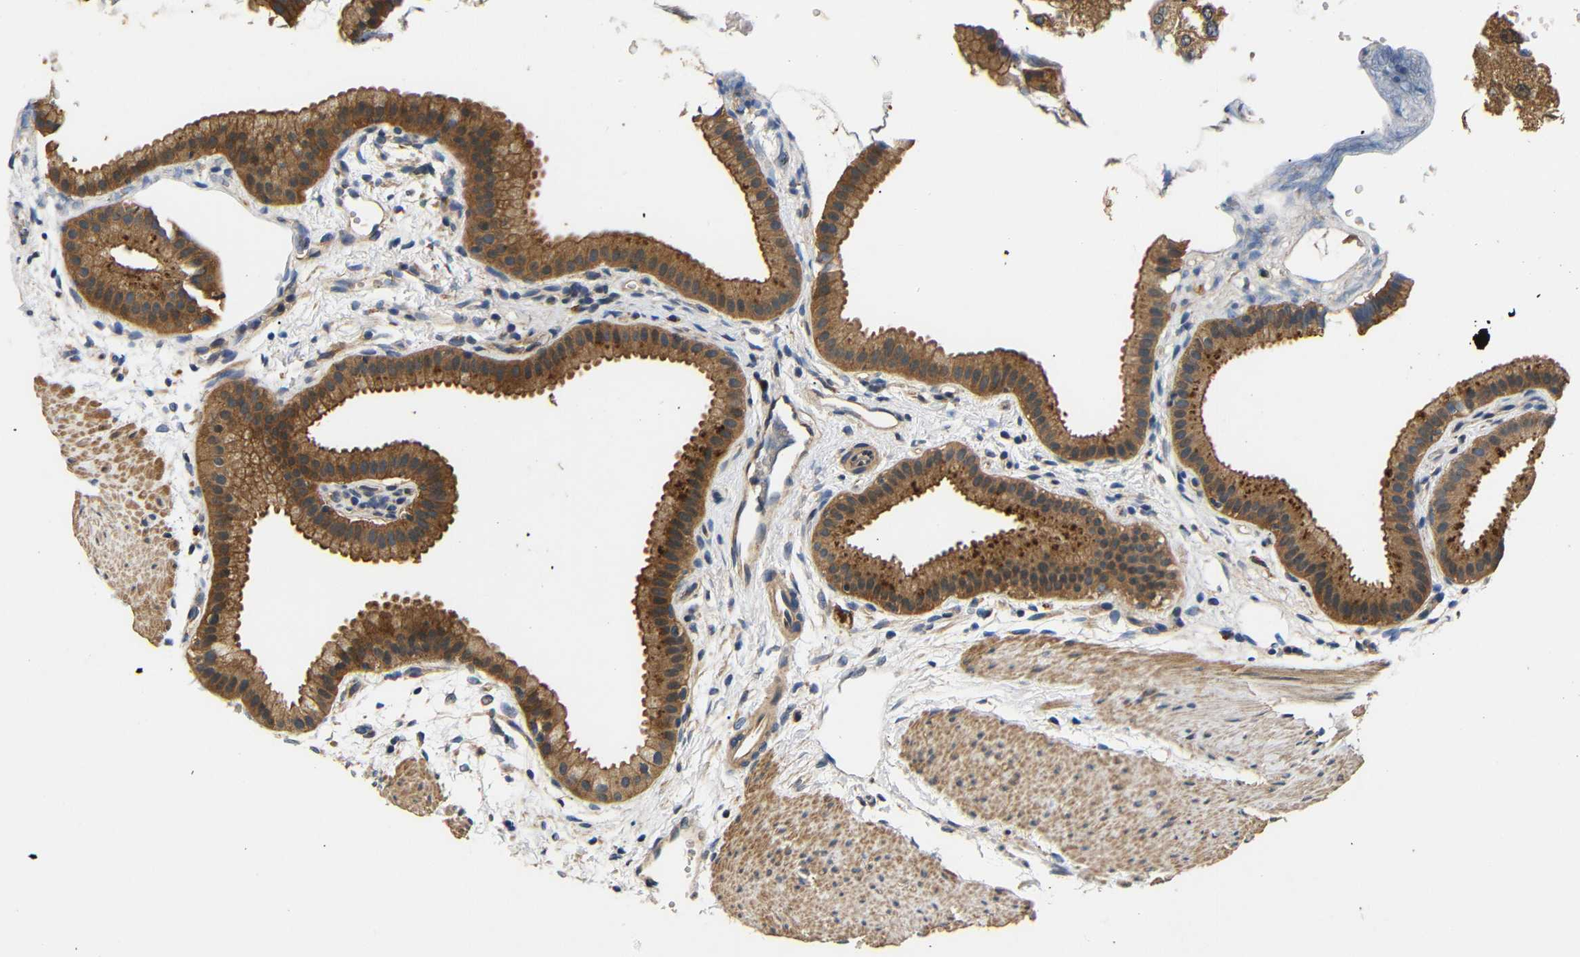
{"staining": {"intensity": "strong", "quantity": ">75%", "location": "cytoplasmic/membranous"}, "tissue": "gallbladder", "cell_type": "Glandular cells", "image_type": "normal", "snomed": [{"axis": "morphology", "description": "Normal tissue, NOS"}, {"axis": "topography", "description": "Gallbladder"}], "caption": "A high amount of strong cytoplasmic/membranous staining is present in about >75% of glandular cells in unremarkable gallbladder.", "gene": "DDR1", "patient": {"sex": "female", "age": 64}}